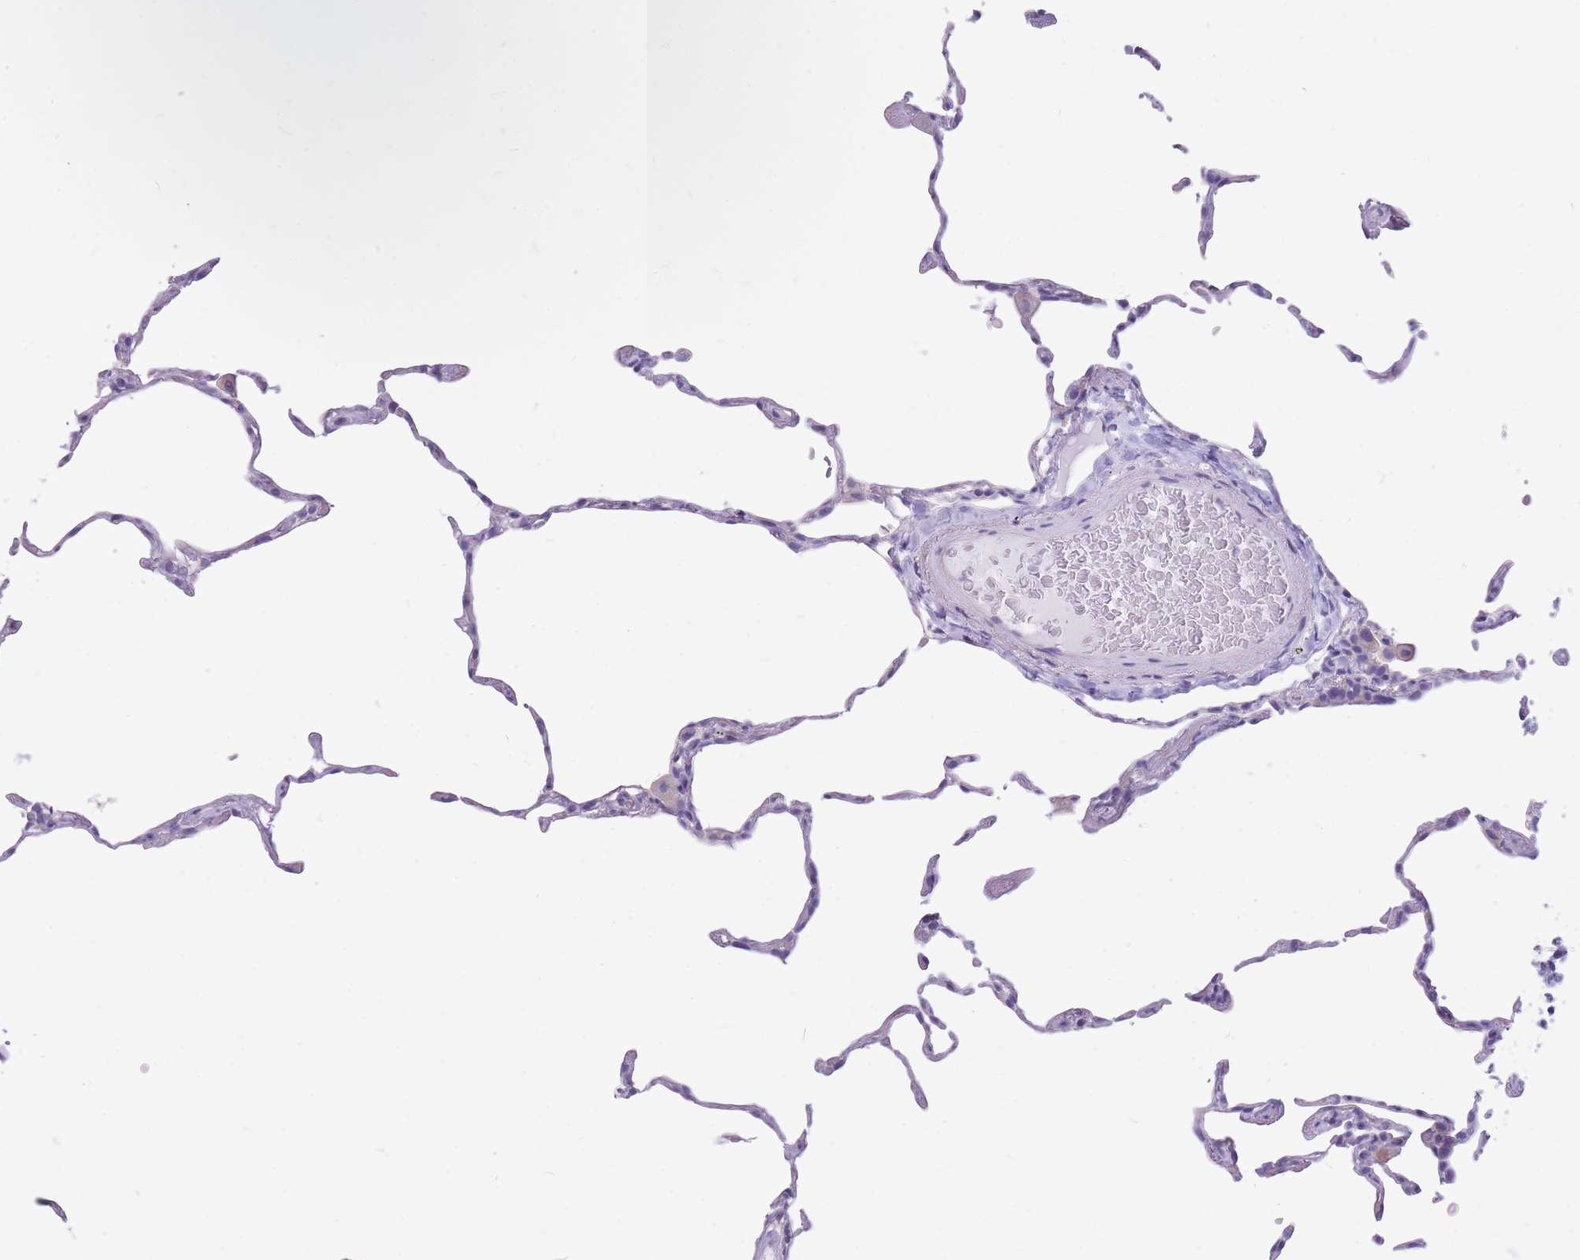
{"staining": {"intensity": "negative", "quantity": "none", "location": "none"}, "tissue": "lung", "cell_type": "Alveolar cells", "image_type": "normal", "snomed": [{"axis": "morphology", "description": "Normal tissue, NOS"}, {"axis": "topography", "description": "Lung"}], "caption": "Histopathology image shows no protein staining in alveolar cells of normal lung.", "gene": "ZNF311", "patient": {"sex": "female", "age": 57}}